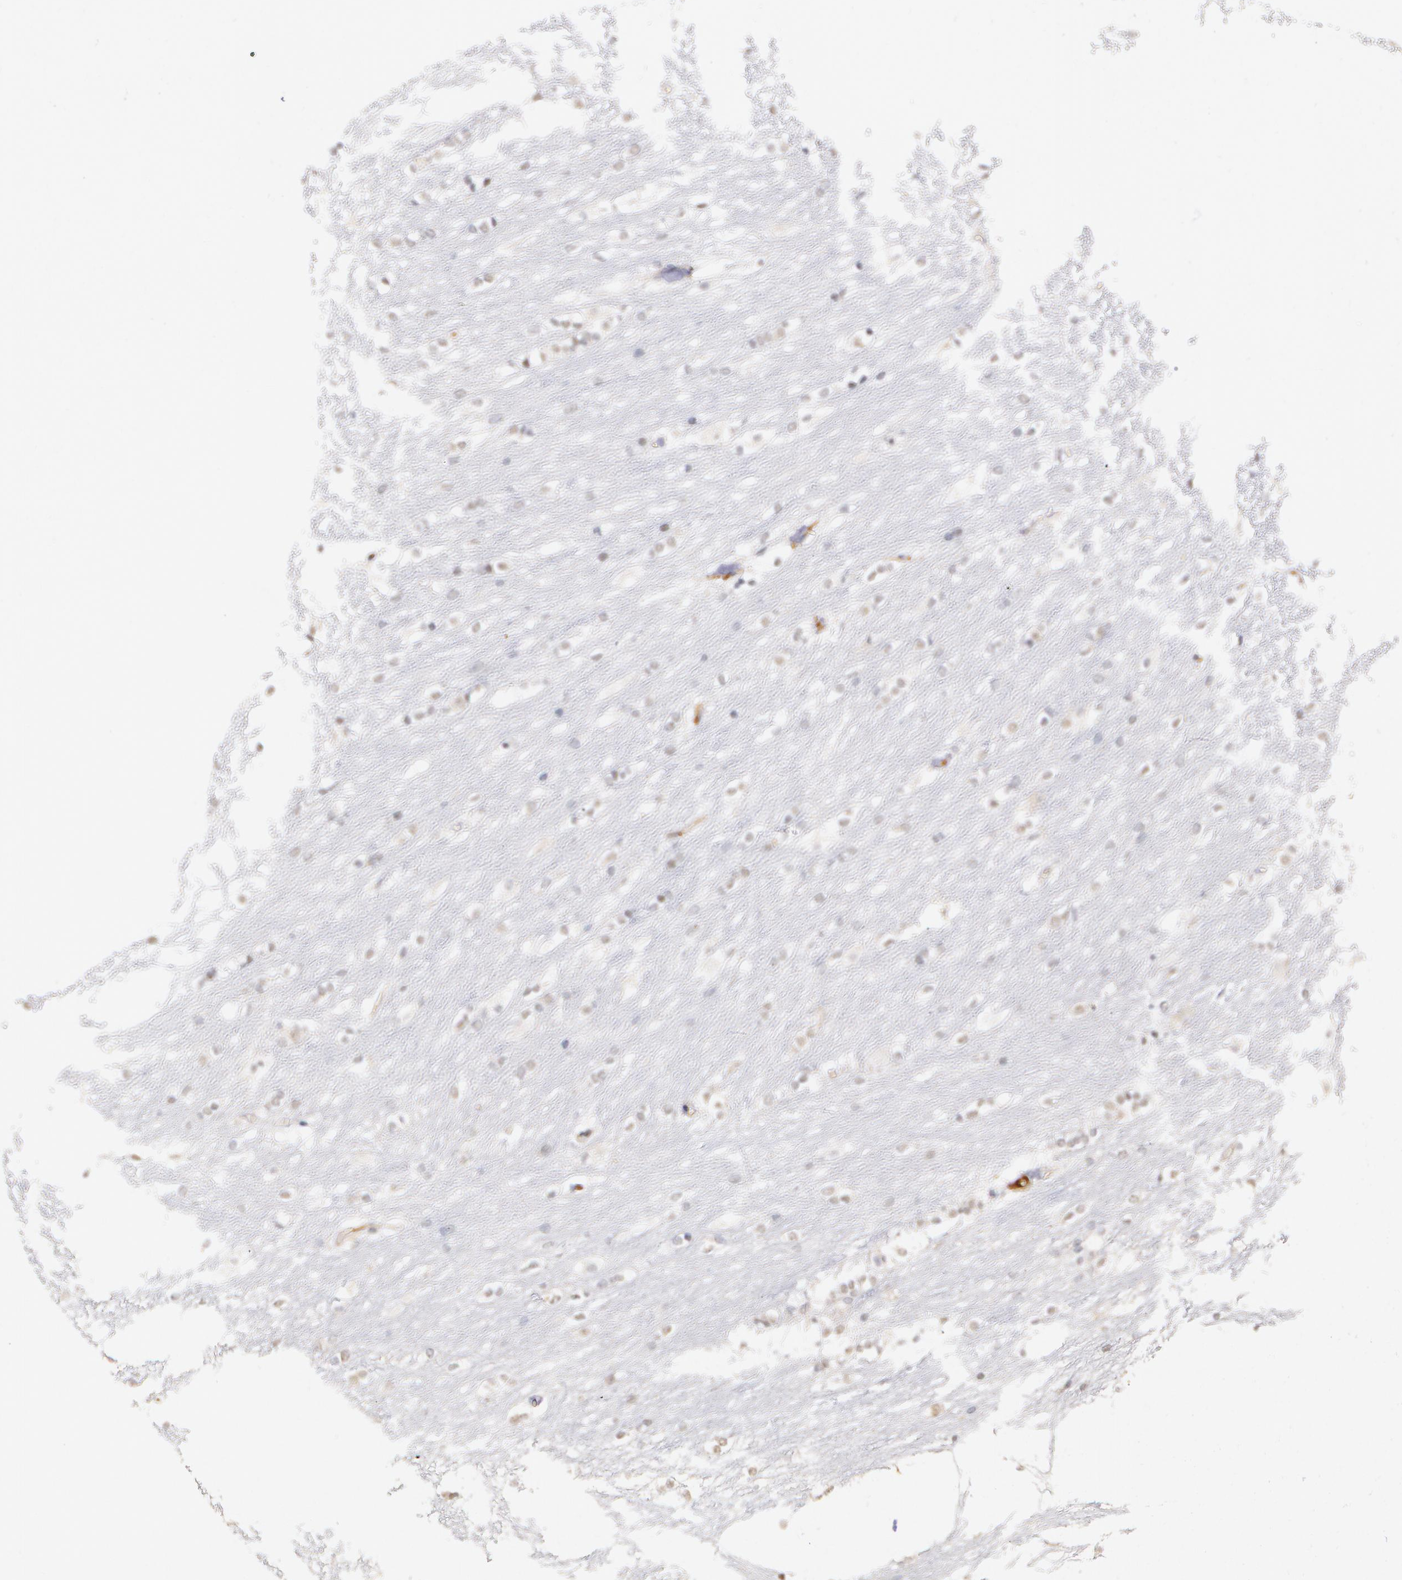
{"staining": {"intensity": "negative", "quantity": "none", "location": "none"}, "tissue": "caudate", "cell_type": "Glial cells", "image_type": "normal", "snomed": [{"axis": "morphology", "description": "Normal tissue, NOS"}, {"axis": "topography", "description": "Lateral ventricle wall"}], "caption": "Immunohistochemistry (IHC) of unremarkable caudate shows no staining in glial cells.", "gene": "PTS", "patient": {"sex": "female", "age": 19}}